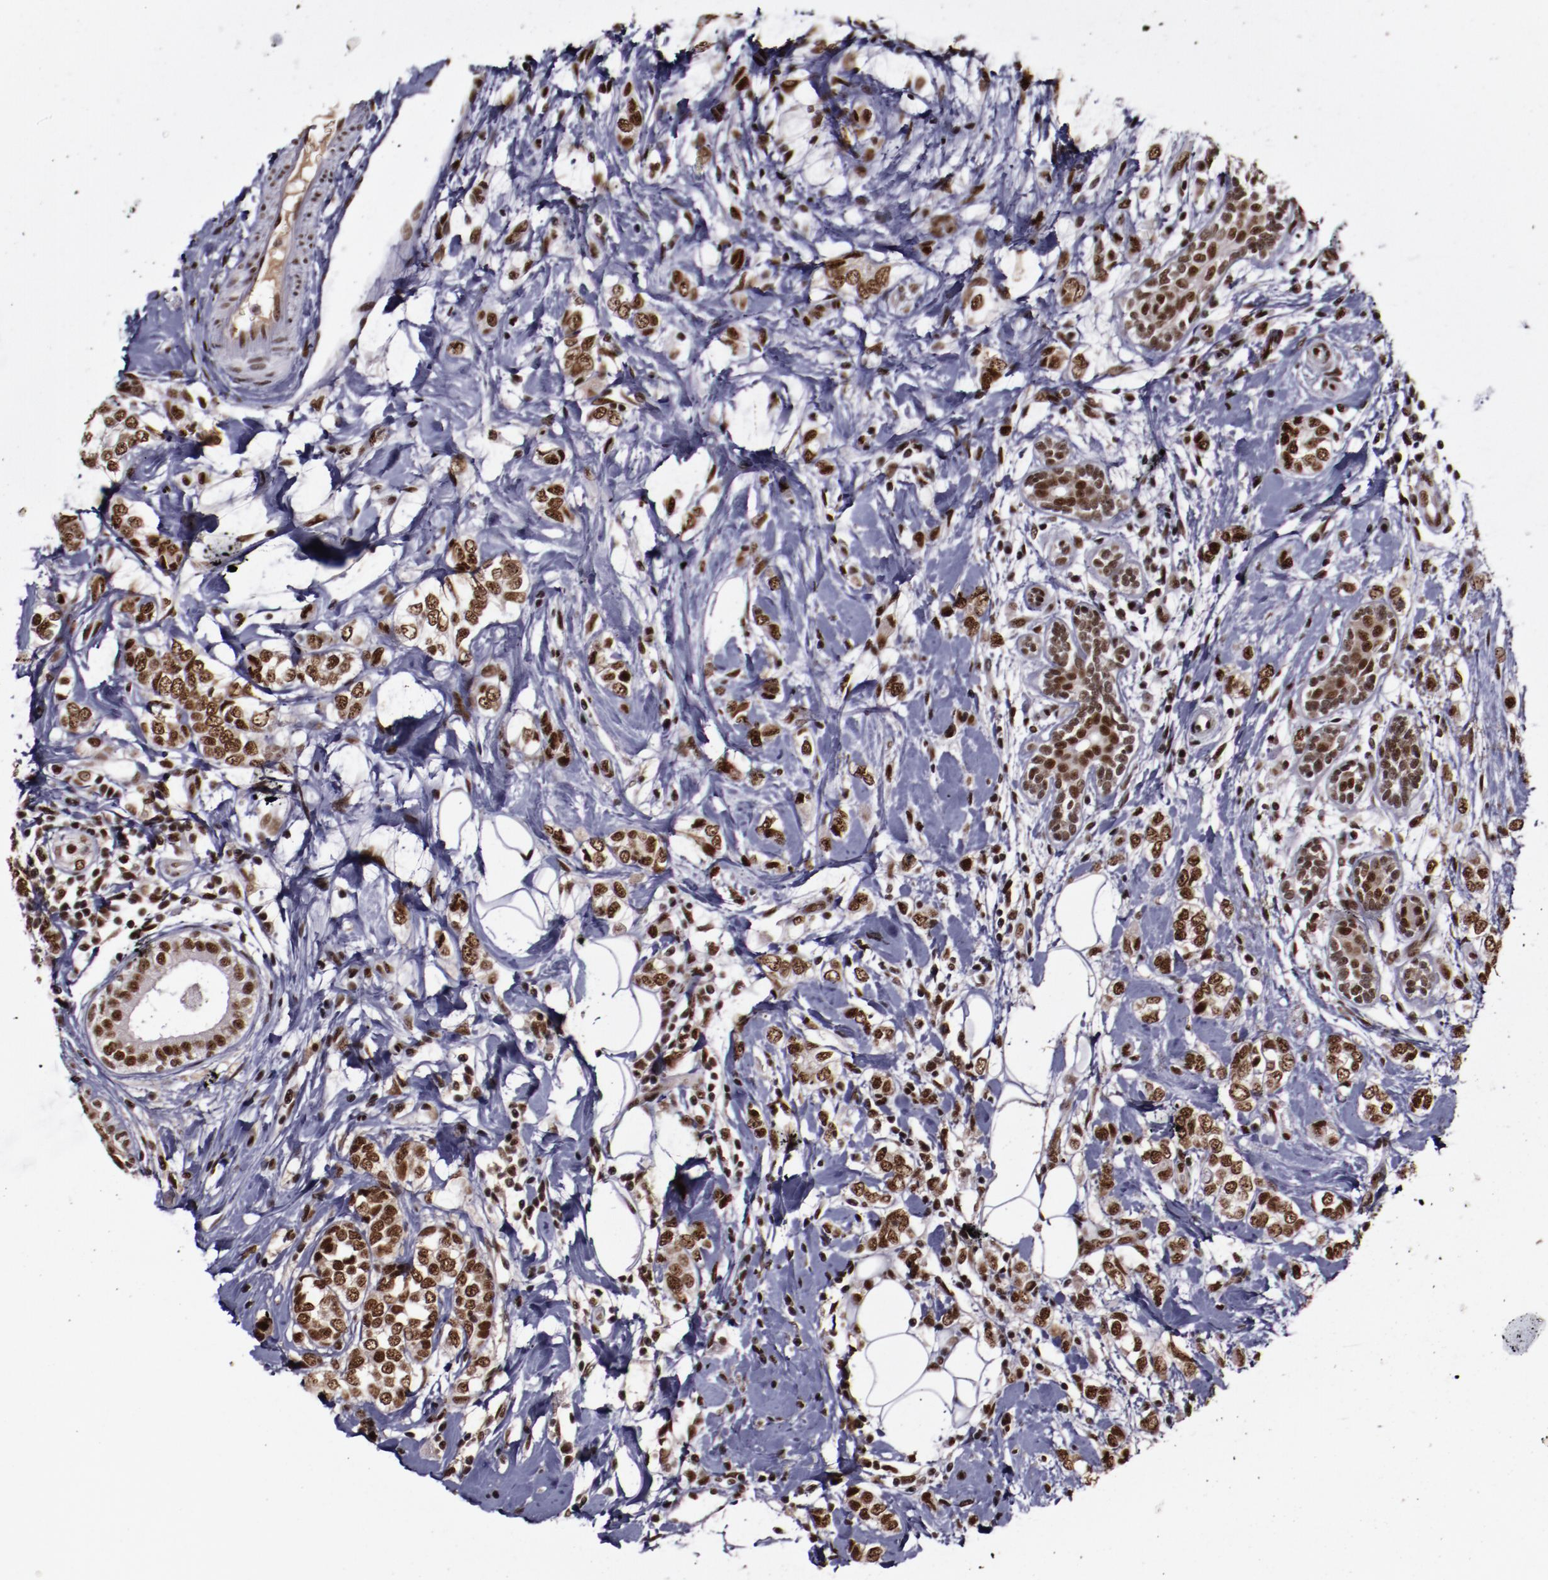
{"staining": {"intensity": "strong", "quantity": ">75%", "location": "nuclear"}, "tissue": "breast cancer", "cell_type": "Tumor cells", "image_type": "cancer", "snomed": [{"axis": "morphology", "description": "Normal tissue, NOS"}, {"axis": "morphology", "description": "Lobular carcinoma"}, {"axis": "topography", "description": "Breast"}], "caption": "Brown immunohistochemical staining in human lobular carcinoma (breast) exhibits strong nuclear positivity in approximately >75% of tumor cells. (DAB (3,3'-diaminobenzidine) IHC, brown staining for protein, blue staining for nuclei).", "gene": "ERH", "patient": {"sex": "female", "age": 47}}